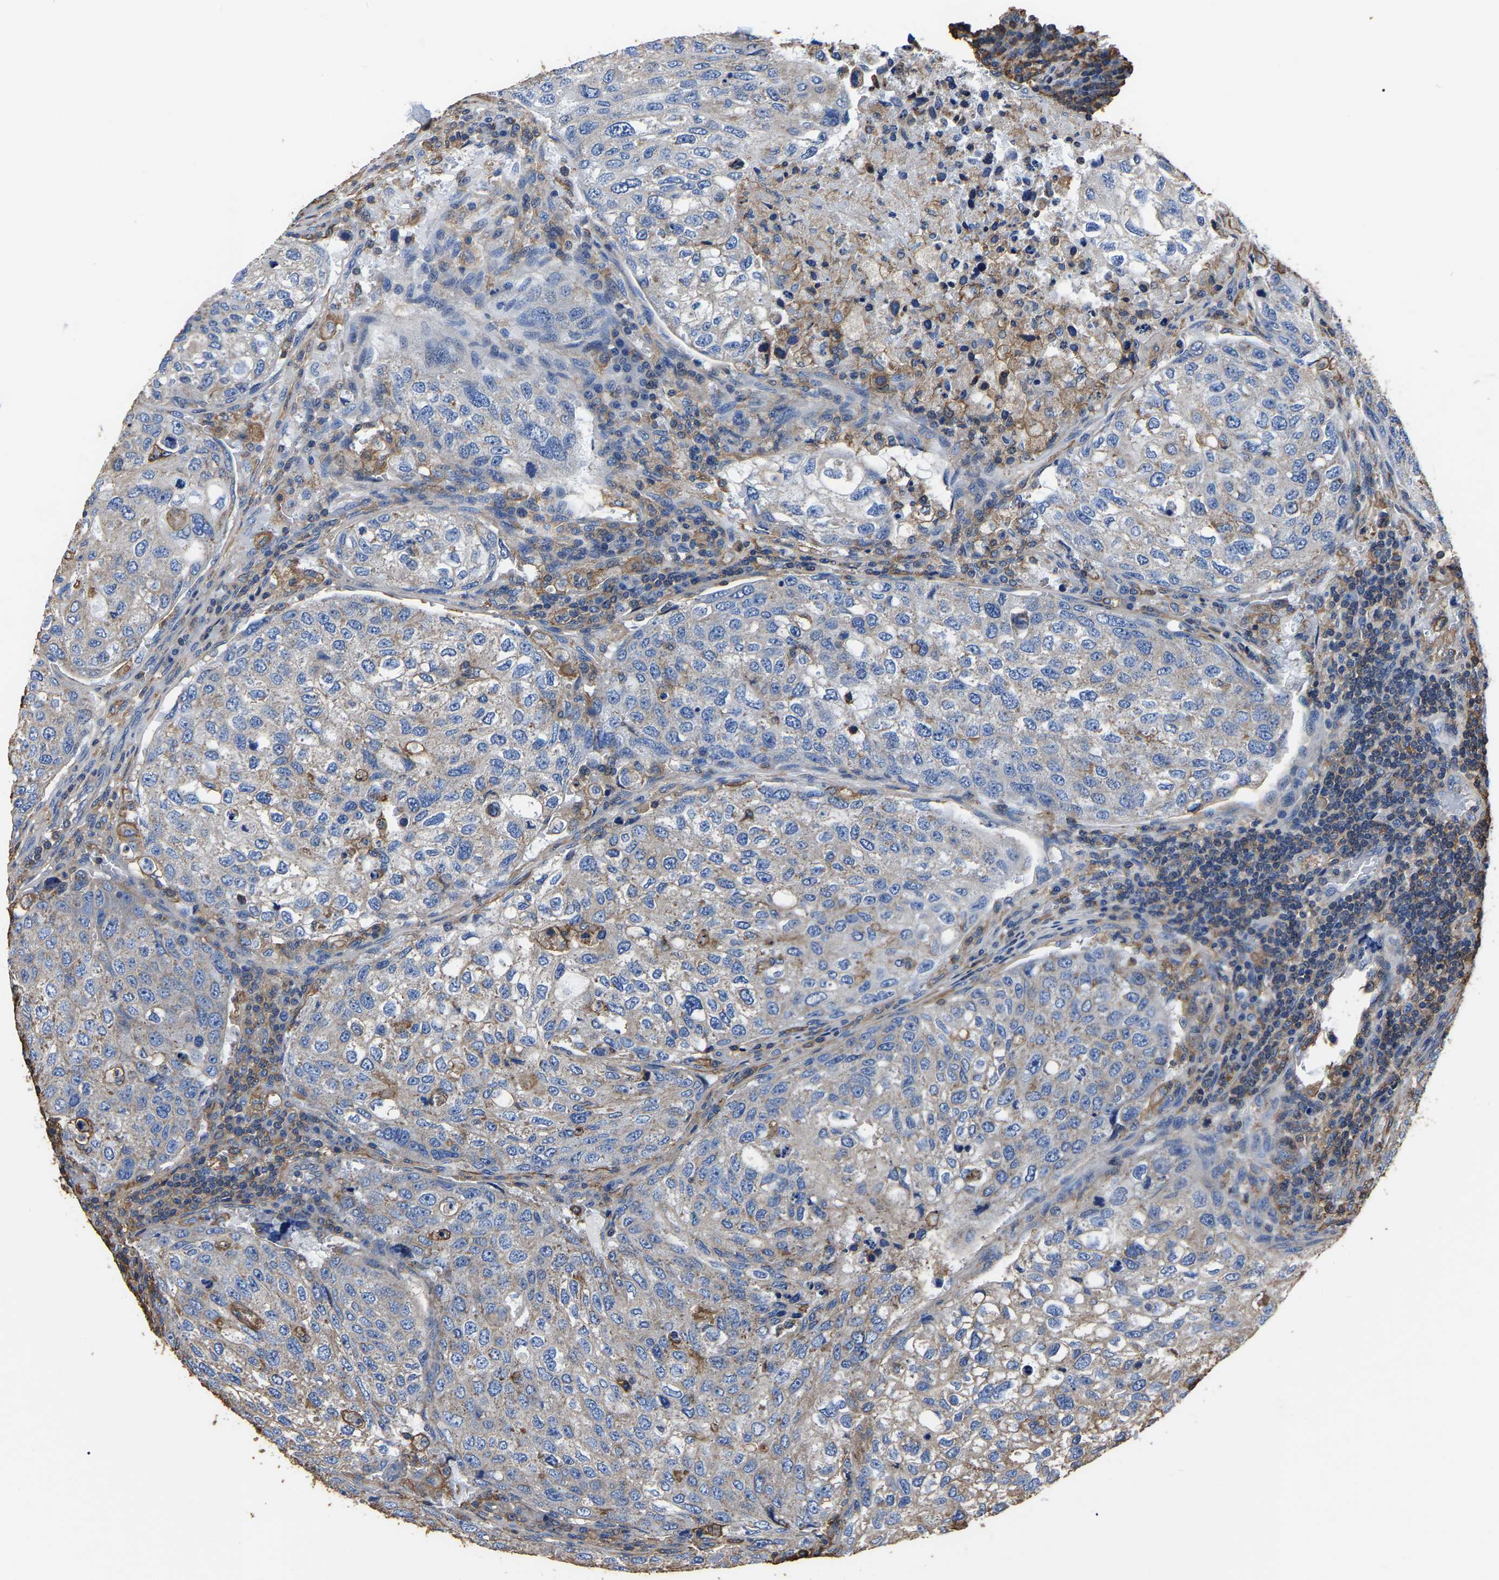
{"staining": {"intensity": "negative", "quantity": "none", "location": "none"}, "tissue": "urothelial cancer", "cell_type": "Tumor cells", "image_type": "cancer", "snomed": [{"axis": "morphology", "description": "Urothelial carcinoma, High grade"}, {"axis": "topography", "description": "Lymph node"}, {"axis": "topography", "description": "Urinary bladder"}], "caption": "A photomicrograph of human high-grade urothelial carcinoma is negative for staining in tumor cells. The staining was performed using DAB to visualize the protein expression in brown, while the nuclei were stained in blue with hematoxylin (Magnification: 20x).", "gene": "ARMT1", "patient": {"sex": "male", "age": 51}}